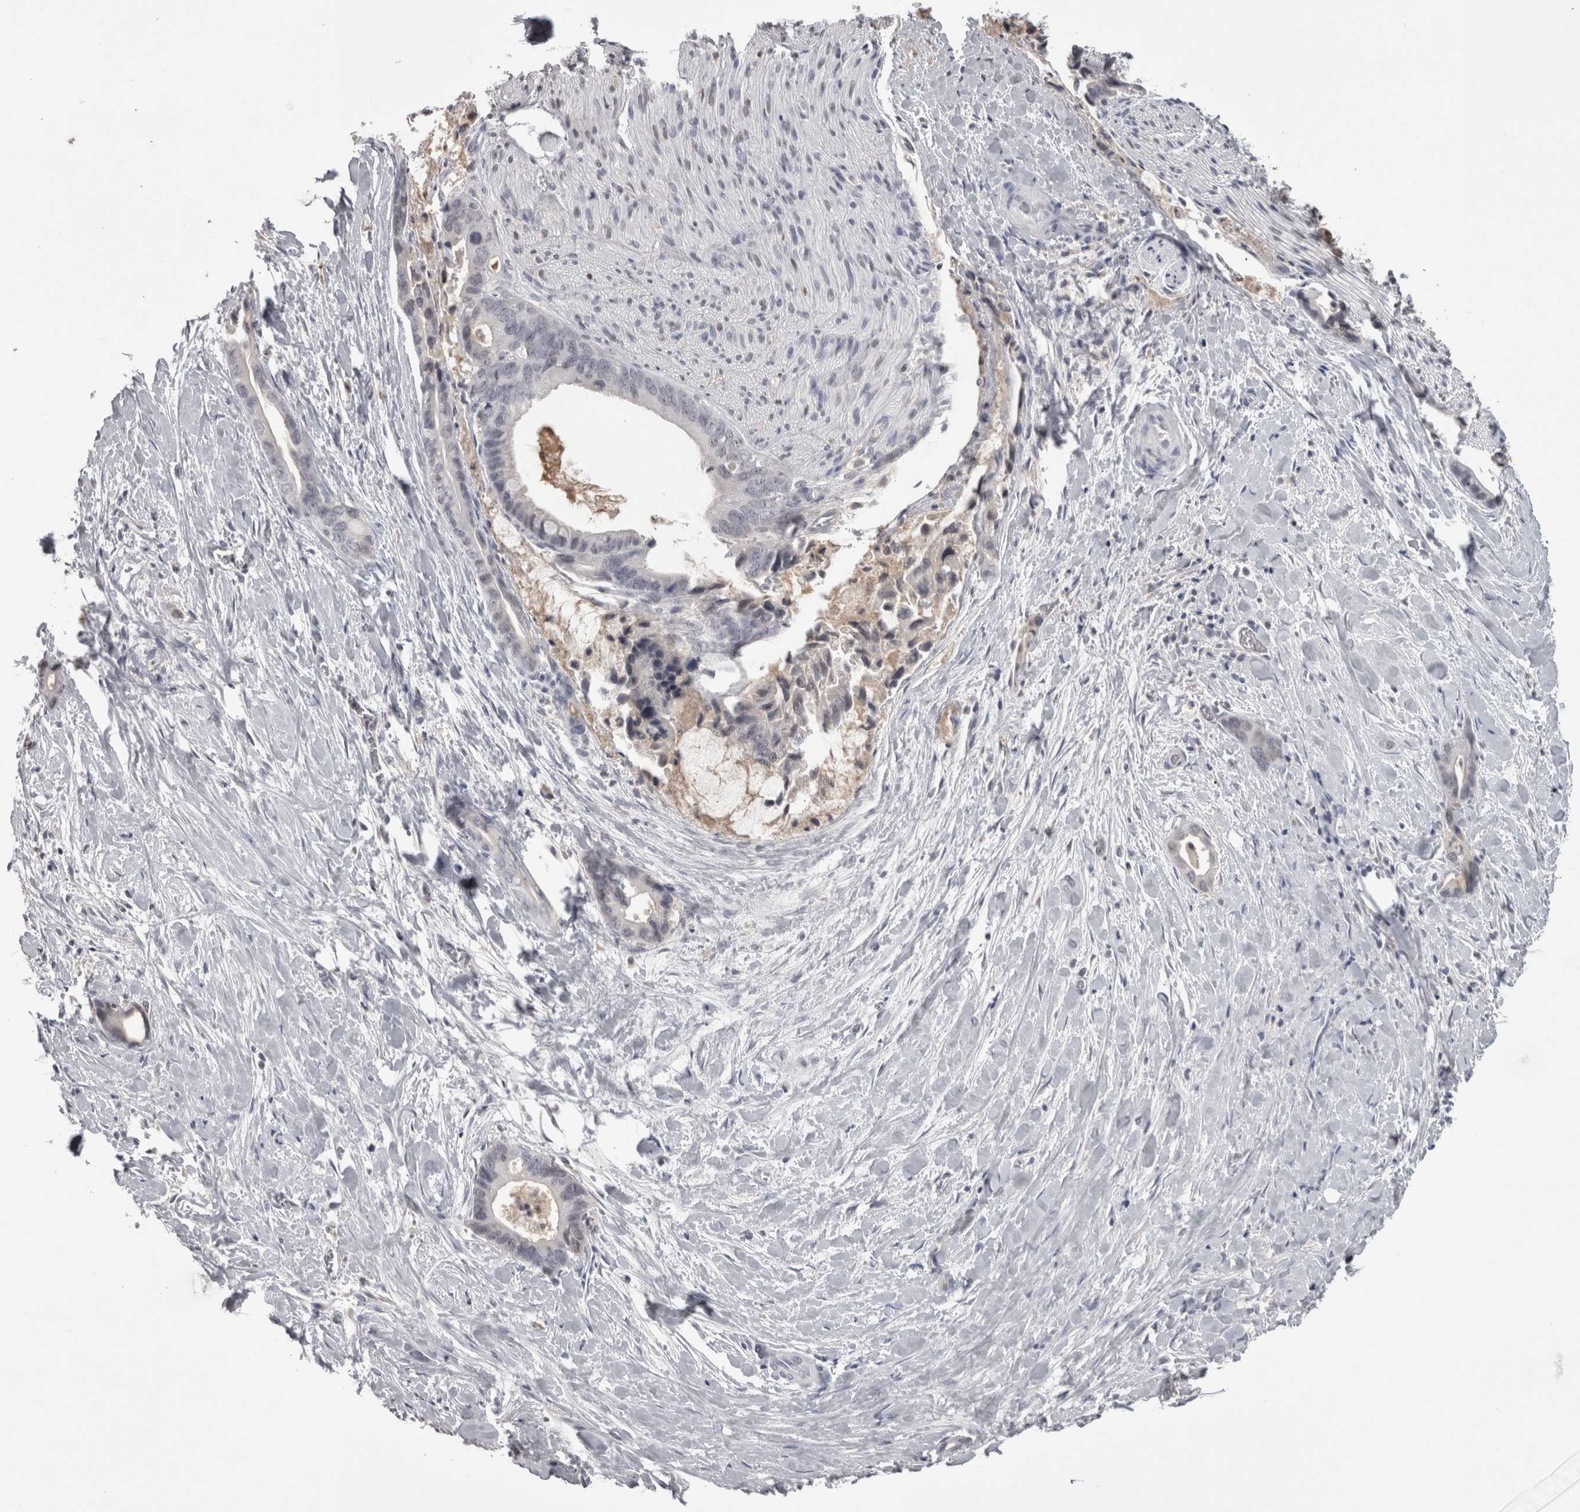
{"staining": {"intensity": "negative", "quantity": "none", "location": "none"}, "tissue": "liver cancer", "cell_type": "Tumor cells", "image_type": "cancer", "snomed": [{"axis": "morphology", "description": "Cholangiocarcinoma"}, {"axis": "topography", "description": "Liver"}], "caption": "Immunohistochemical staining of human liver cancer (cholangiocarcinoma) displays no significant expression in tumor cells.", "gene": "SAA4", "patient": {"sex": "female", "age": 55}}